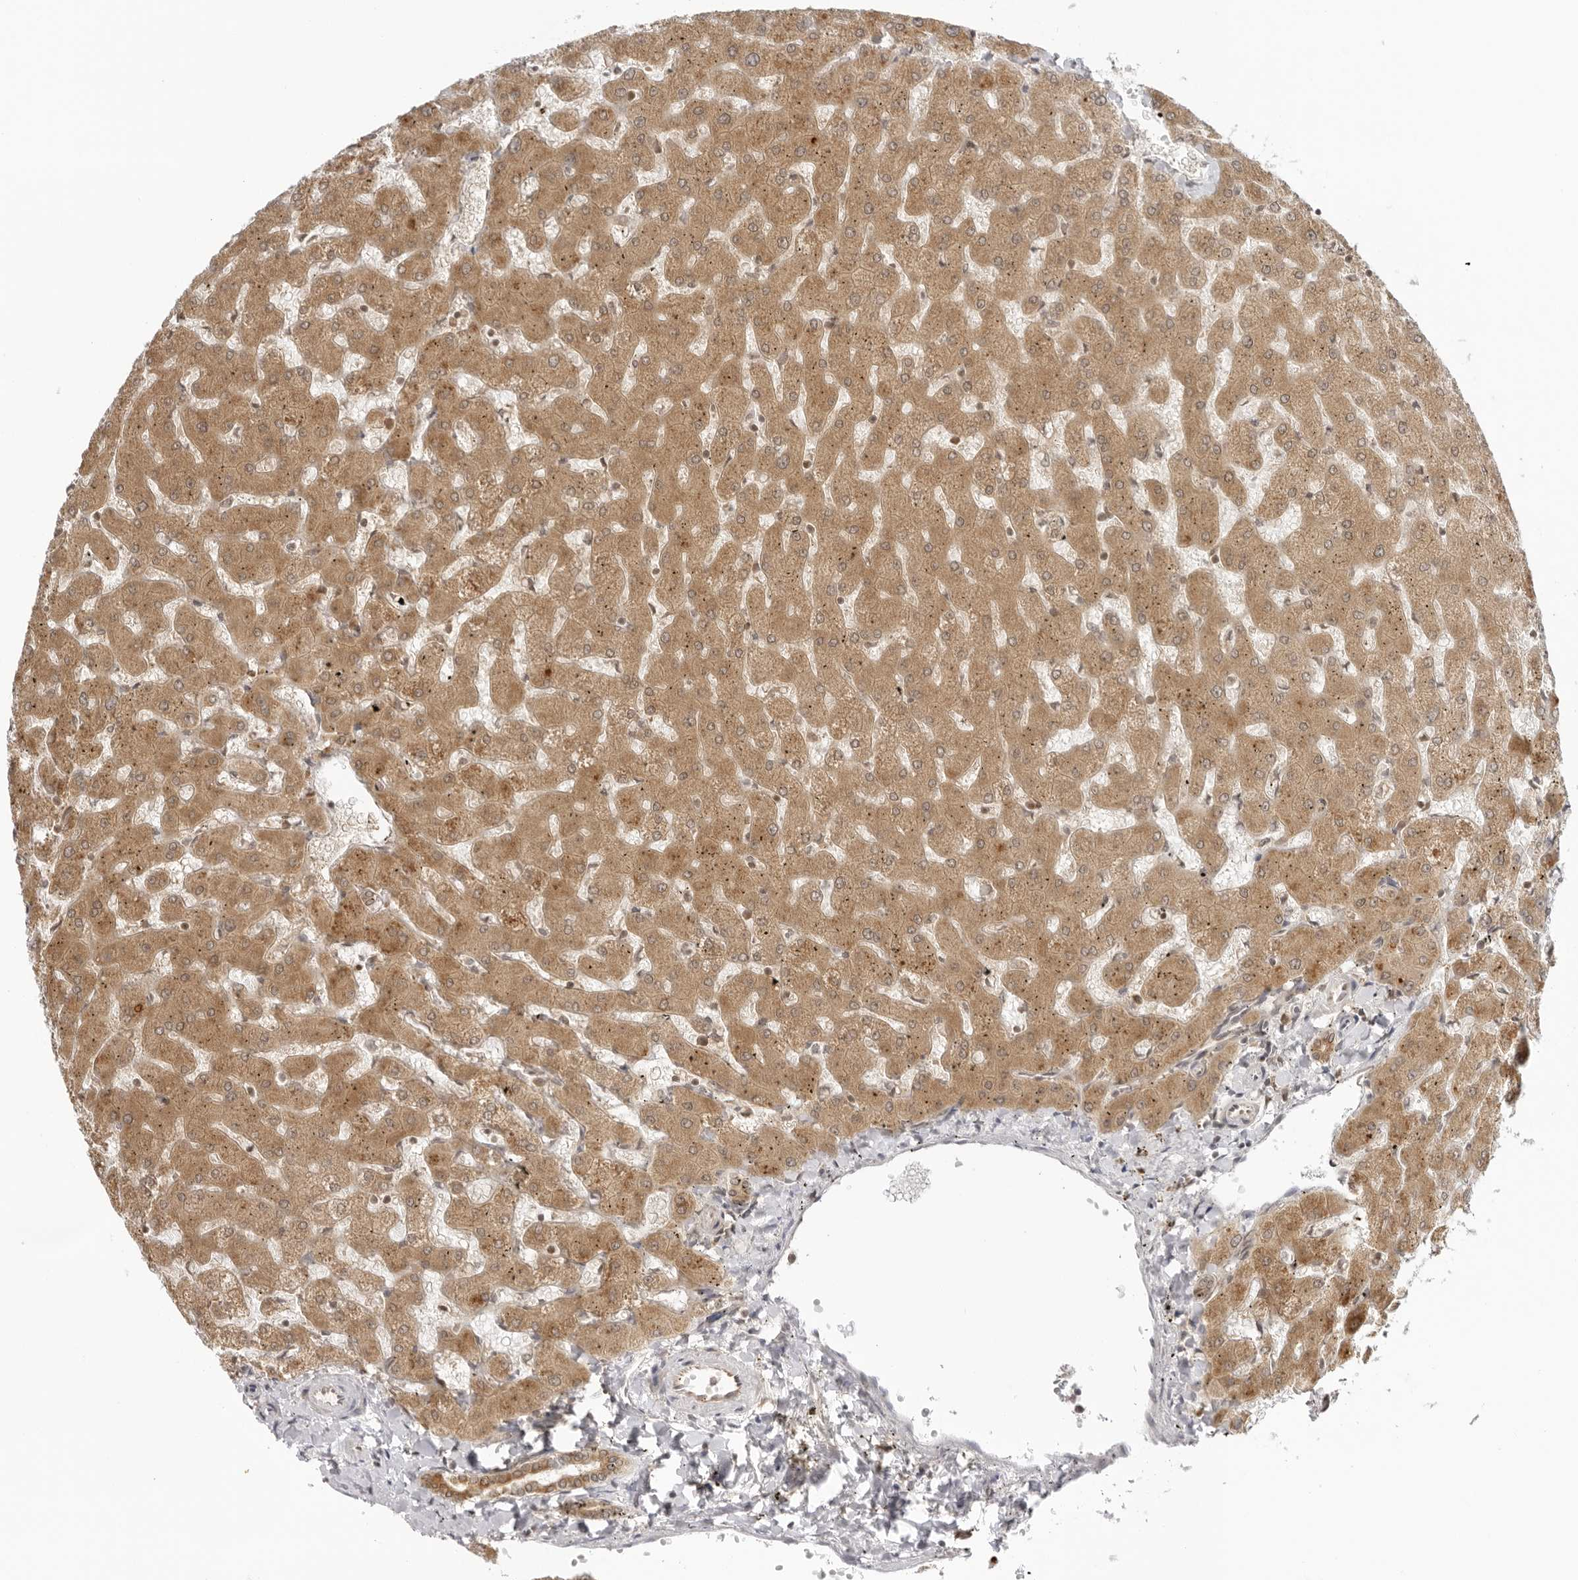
{"staining": {"intensity": "moderate", "quantity": ">75%", "location": "cytoplasmic/membranous"}, "tissue": "liver", "cell_type": "Cholangiocytes", "image_type": "normal", "snomed": [{"axis": "morphology", "description": "Normal tissue, NOS"}, {"axis": "topography", "description": "Liver"}], "caption": "Protein expression analysis of normal human liver reveals moderate cytoplasmic/membranous positivity in approximately >75% of cholangiocytes. The protein of interest is stained brown, and the nuclei are stained in blue (DAB (3,3'-diaminobenzidine) IHC with brightfield microscopy, high magnification).", "gene": "PRRC2C", "patient": {"sex": "female", "age": 63}}